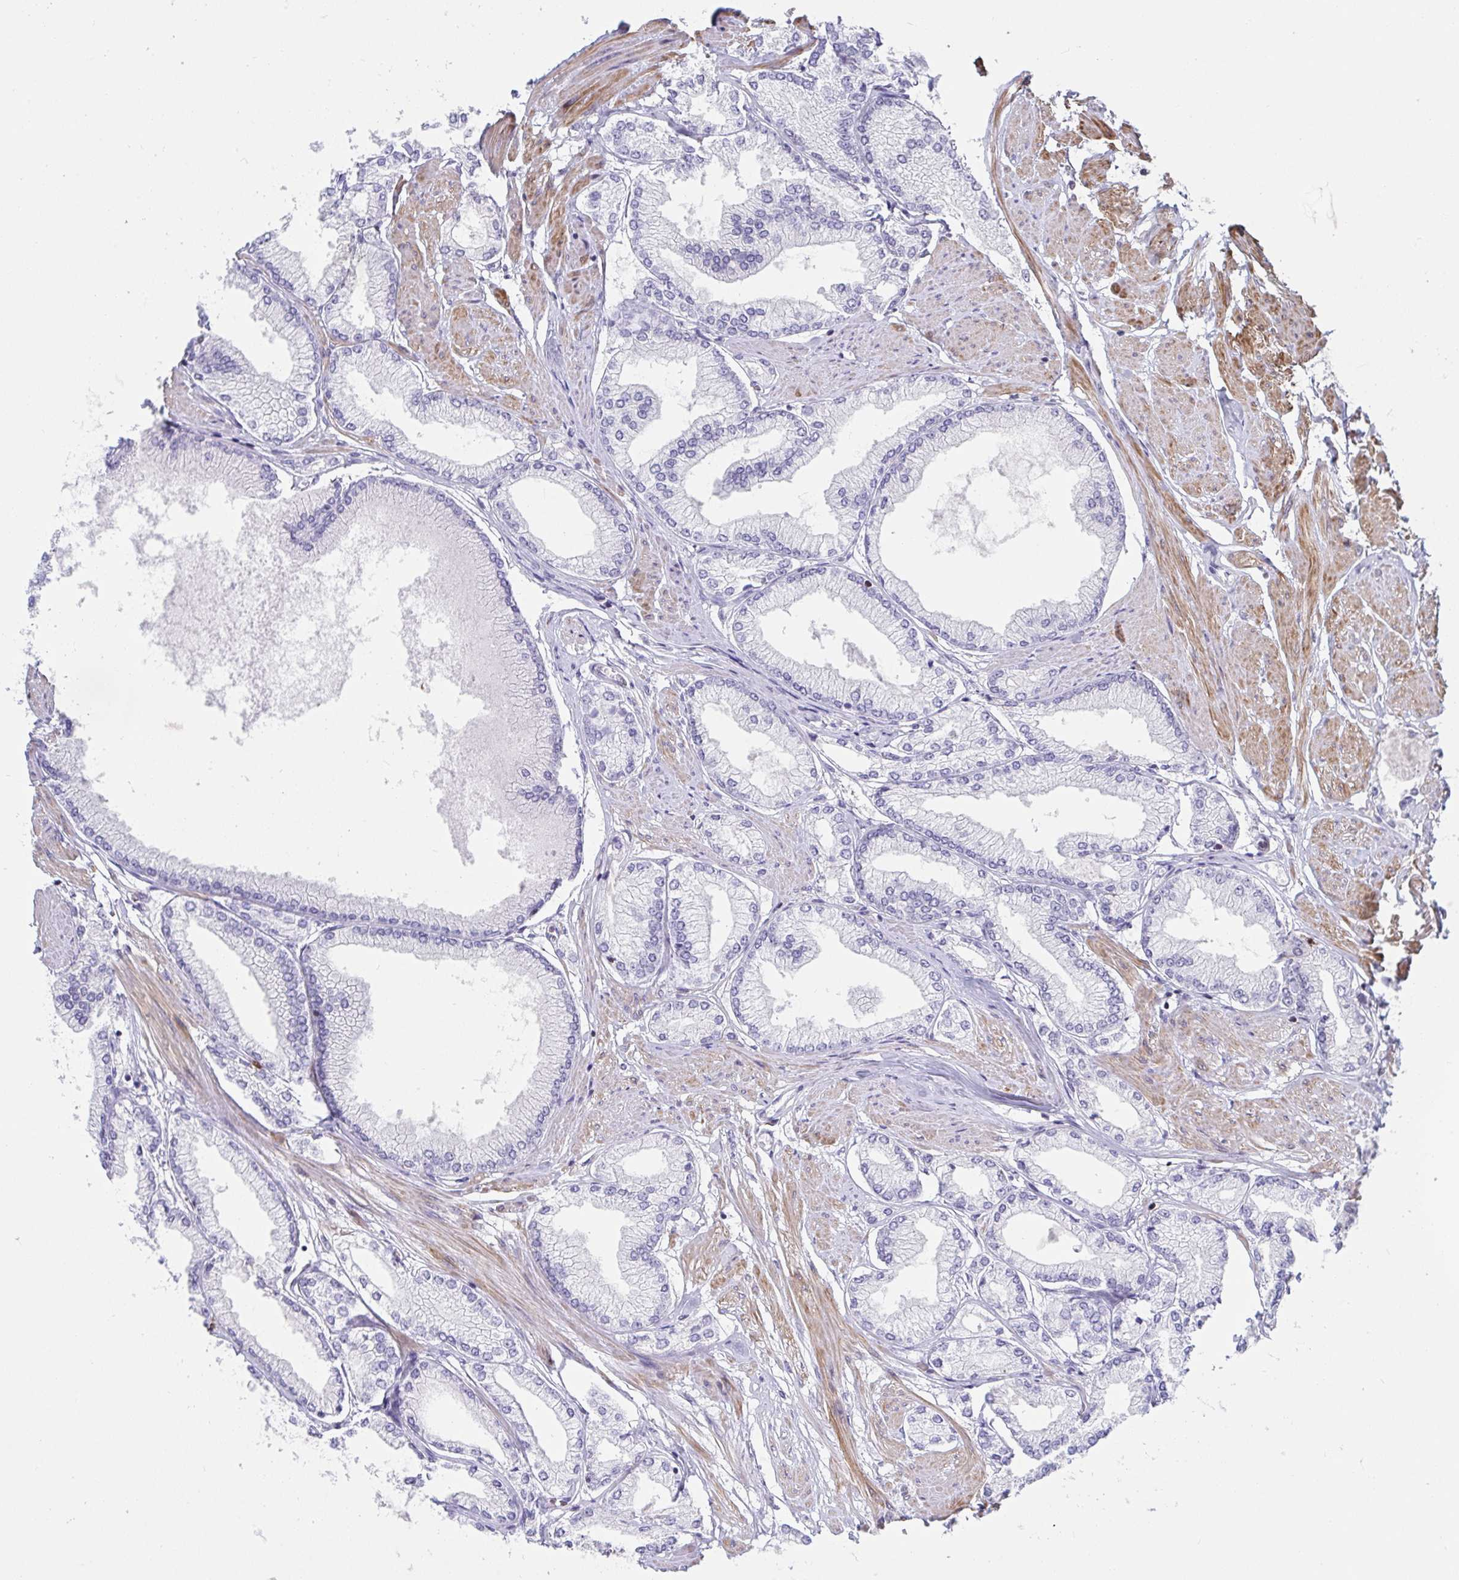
{"staining": {"intensity": "negative", "quantity": "none", "location": "none"}, "tissue": "prostate cancer", "cell_type": "Tumor cells", "image_type": "cancer", "snomed": [{"axis": "morphology", "description": "Adenocarcinoma, High grade"}, {"axis": "topography", "description": "Prostate"}], "caption": "The immunohistochemistry photomicrograph has no significant positivity in tumor cells of adenocarcinoma (high-grade) (prostate) tissue. (DAB (3,3'-diaminobenzidine) immunohistochemistry (IHC) with hematoxylin counter stain).", "gene": "WDR72", "patient": {"sex": "male", "age": 68}}